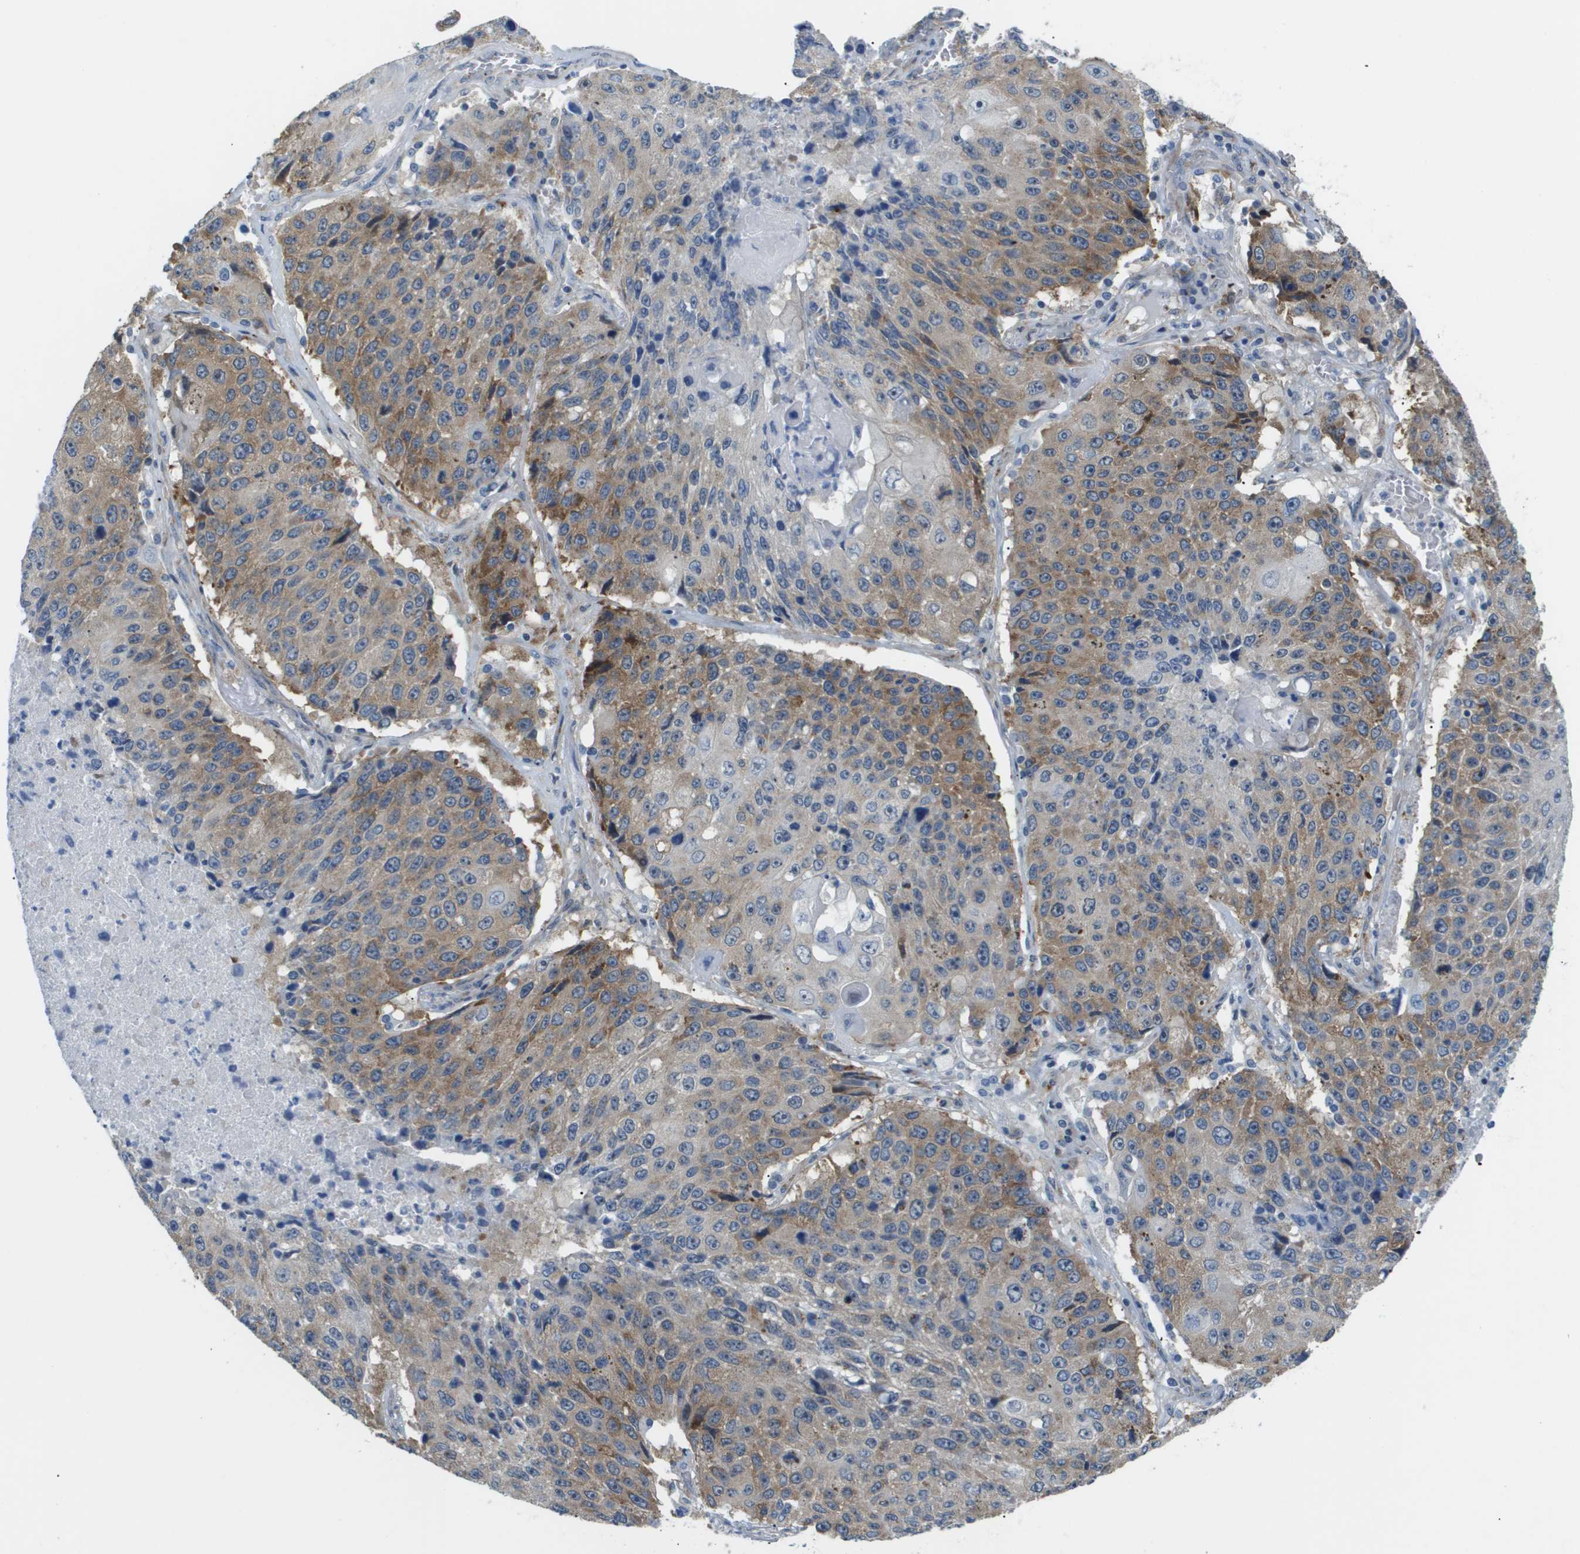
{"staining": {"intensity": "moderate", "quantity": "25%-75%", "location": "cytoplasmic/membranous"}, "tissue": "lung cancer", "cell_type": "Tumor cells", "image_type": "cancer", "snomed": [{"axis": "morphology", "description": "Squamous cell carcinoma, NOS"}, {"axis": "topography", "description": "Lung"}], "caption": "Moderate cytoplasmic/membranous protein expression is appreciated in approximately 25%-75% of tumor cells in squamous cell carcinoma (lung).", "gene": "OTUD5", "patient": {"sex": "male", "age": 61}}